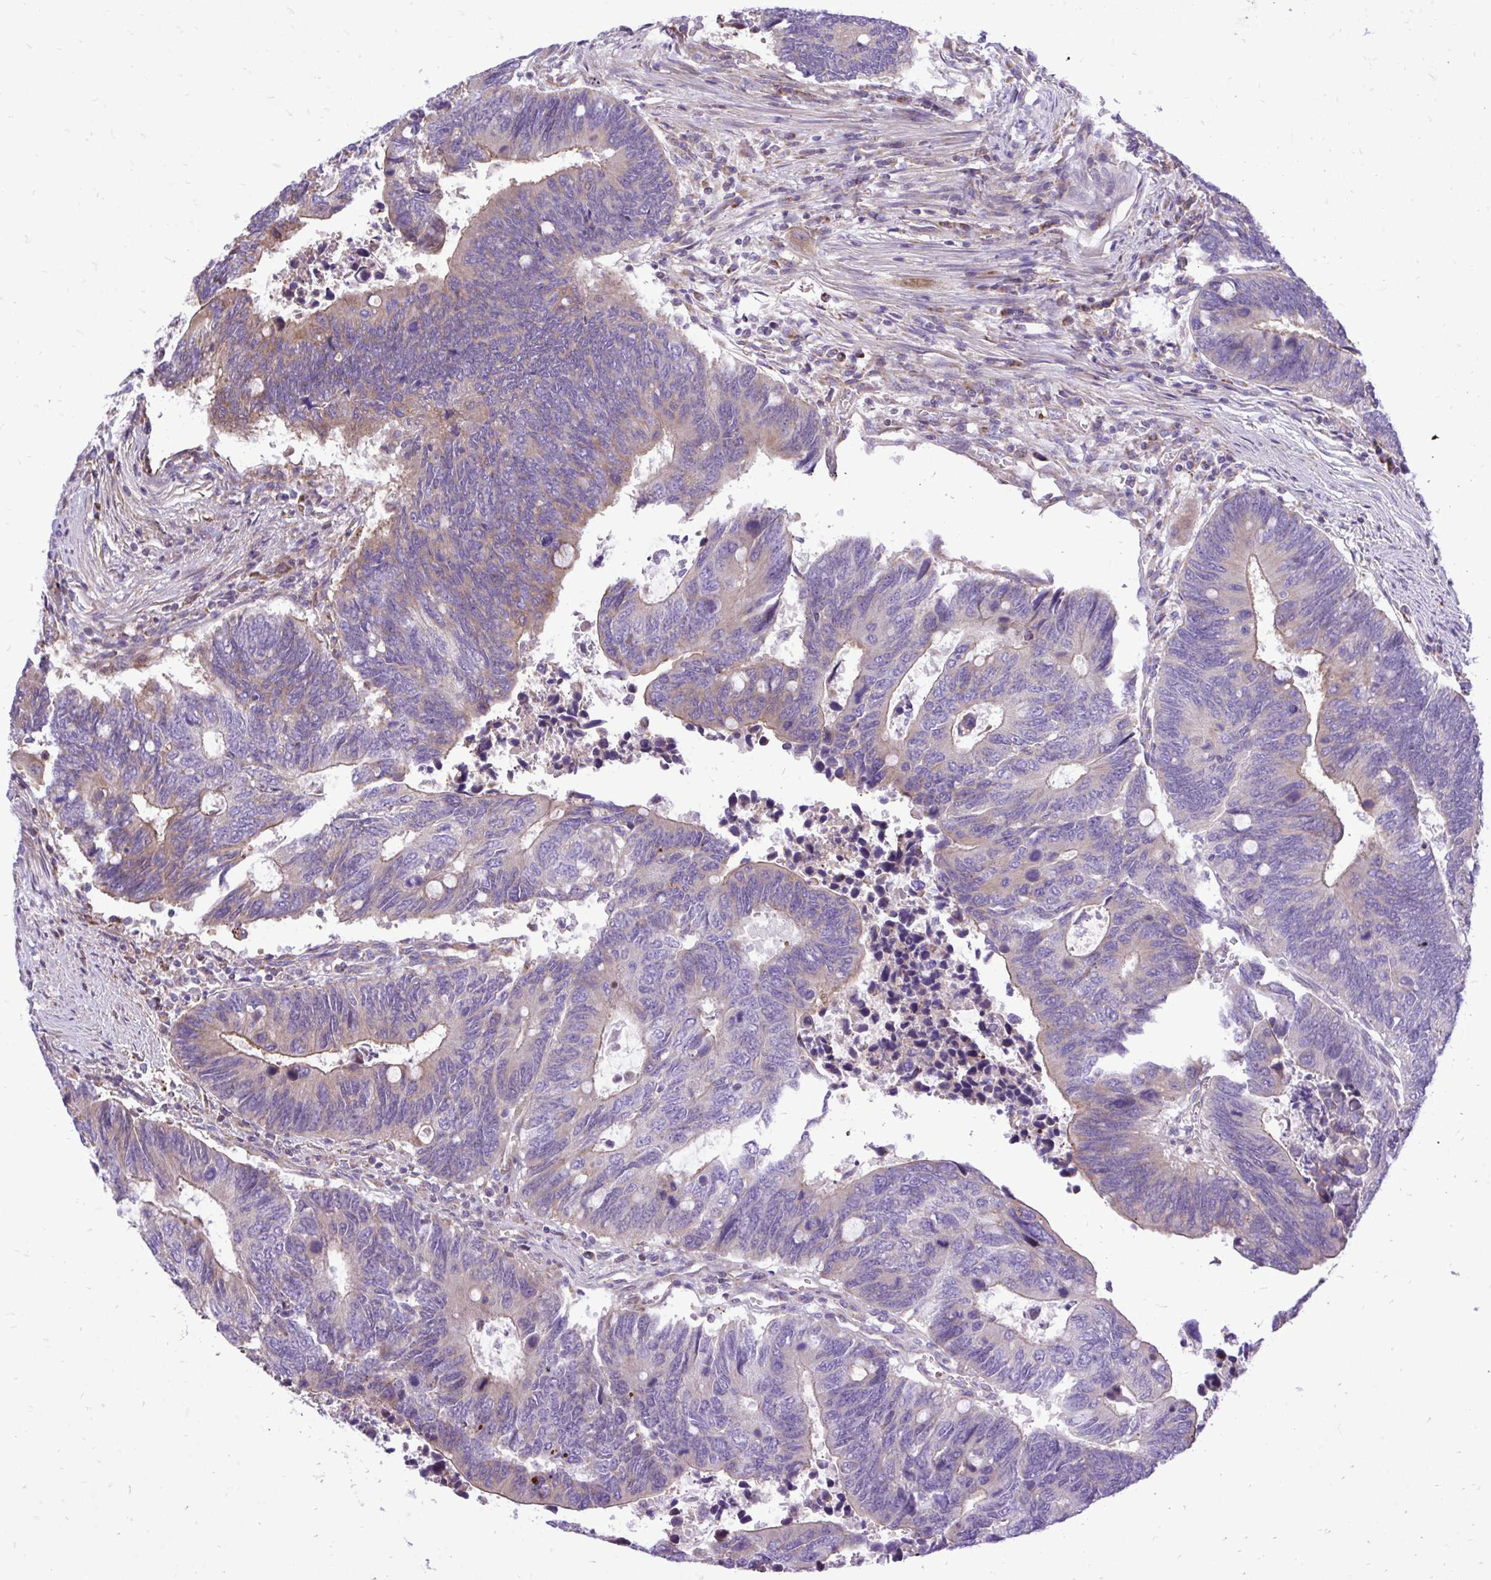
{"staining": {"intensity": "weak", "quantity": "<25%", "location": "cytoplasmic/membranous"}, "tissue": "colorectal cancer", "cell_type": "Tumor cells", "image_type": "cancer", "snomed": [{"axis": "morphology", "description": "Adenocarcinoma, NOS"}, {"axis": "topography", "description": "Colon"}], "caption": "Human colorectal adenocarcinoma stained for a protein using immunohistochemistry exhibits no staining in tumor cells.", "gene": "ATP13A2", "patient": {"sex": "male", "age": 87}}